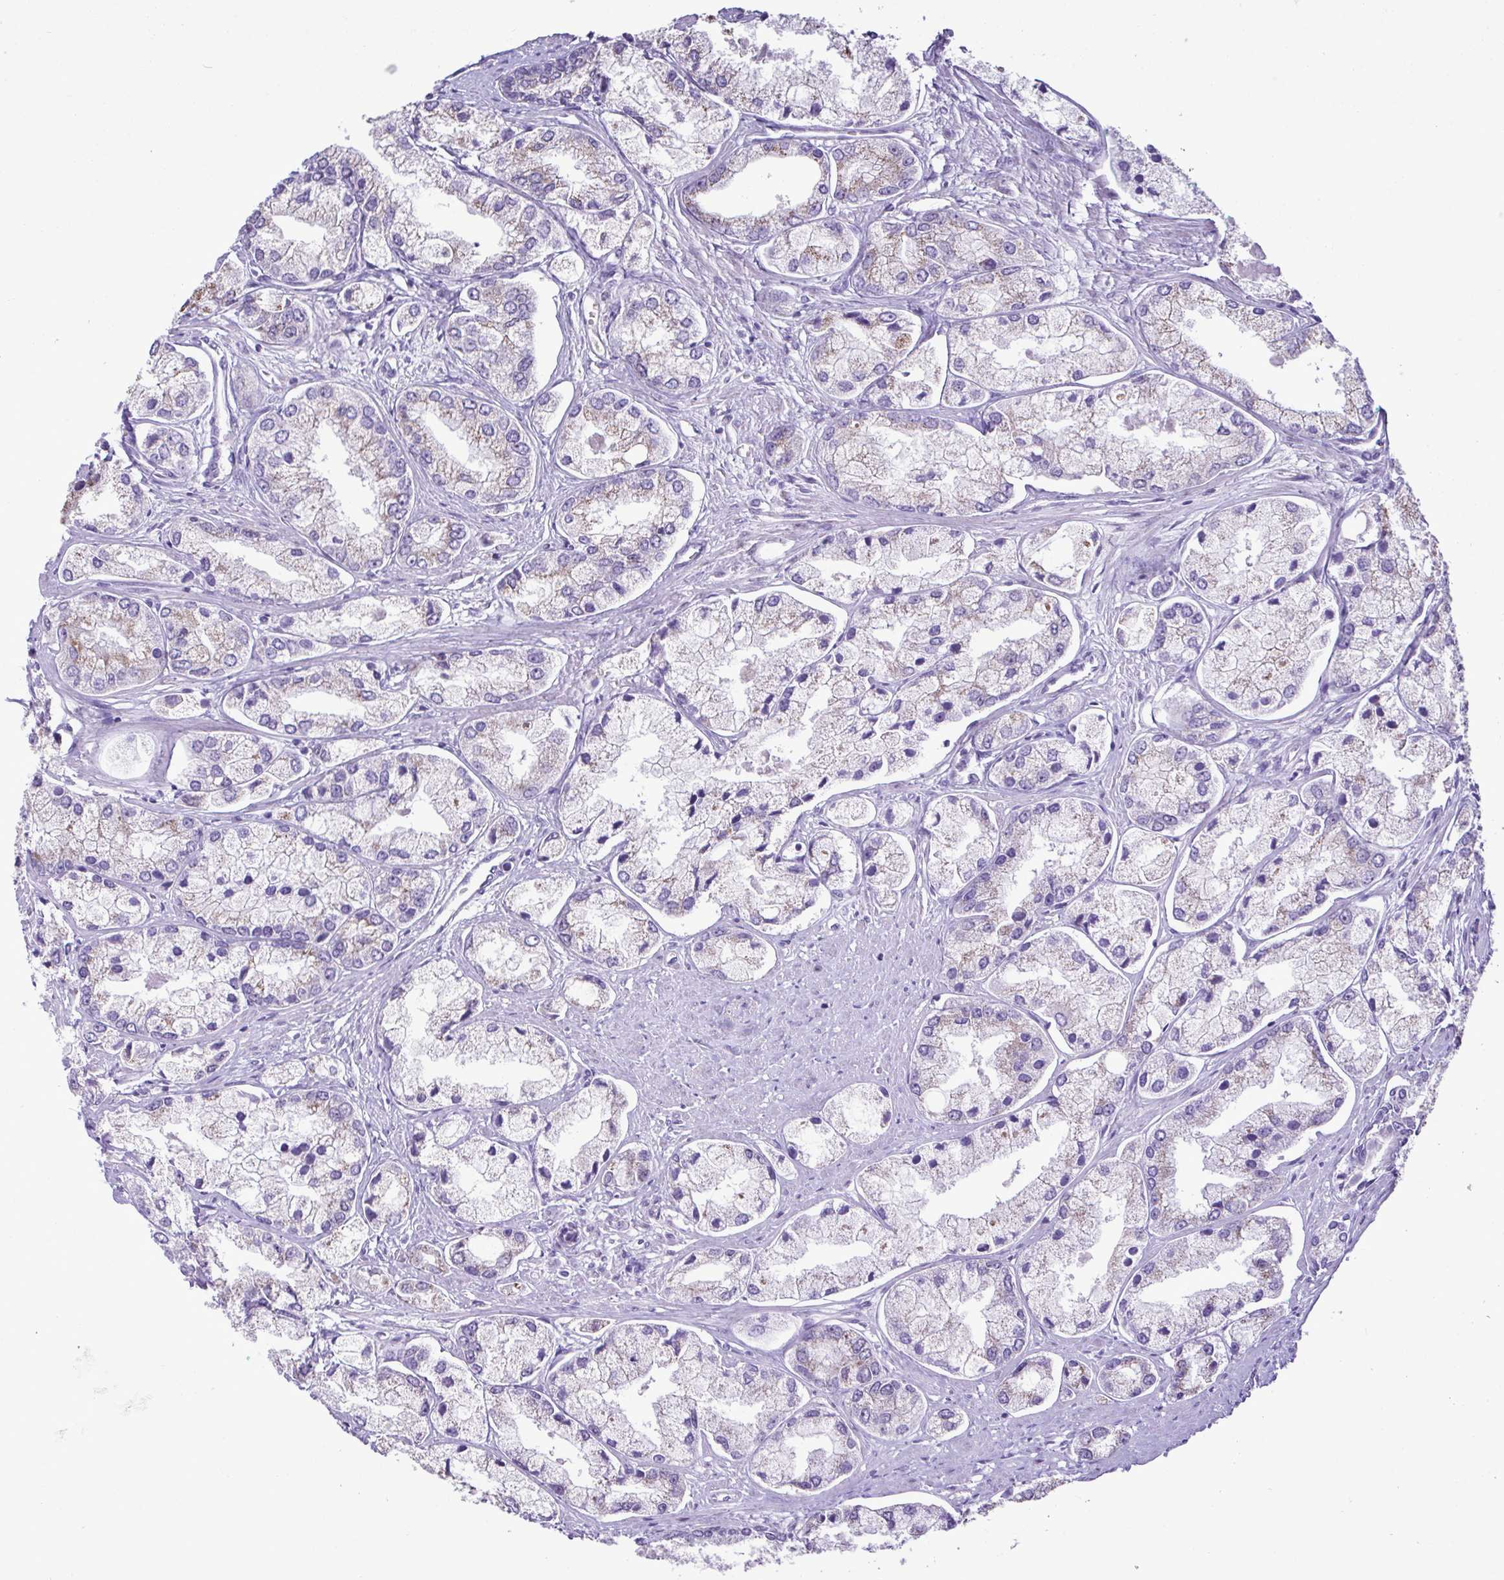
{"staining": {"intensity": "moderate", "quantity": "<25%", "location": "cytoplasmic/membranous"}, "tissue": "prostate cancer", "cell_type": "Tumor cells", "image_type": "cancer", "snomed": [{"axis": "morphology", "description": "Adenocarcinoma, Low grade"}, {"axis": "topography", "description": "Prostate"}], "caption": "Protein staining shows moderate cytoplasmic/membranous positivity in approximately <25% of tumor cells in low-grade adenocarcinoma (prostate).", "gene": "CBY2", "patient": {"sex": "male", "age": 69}}